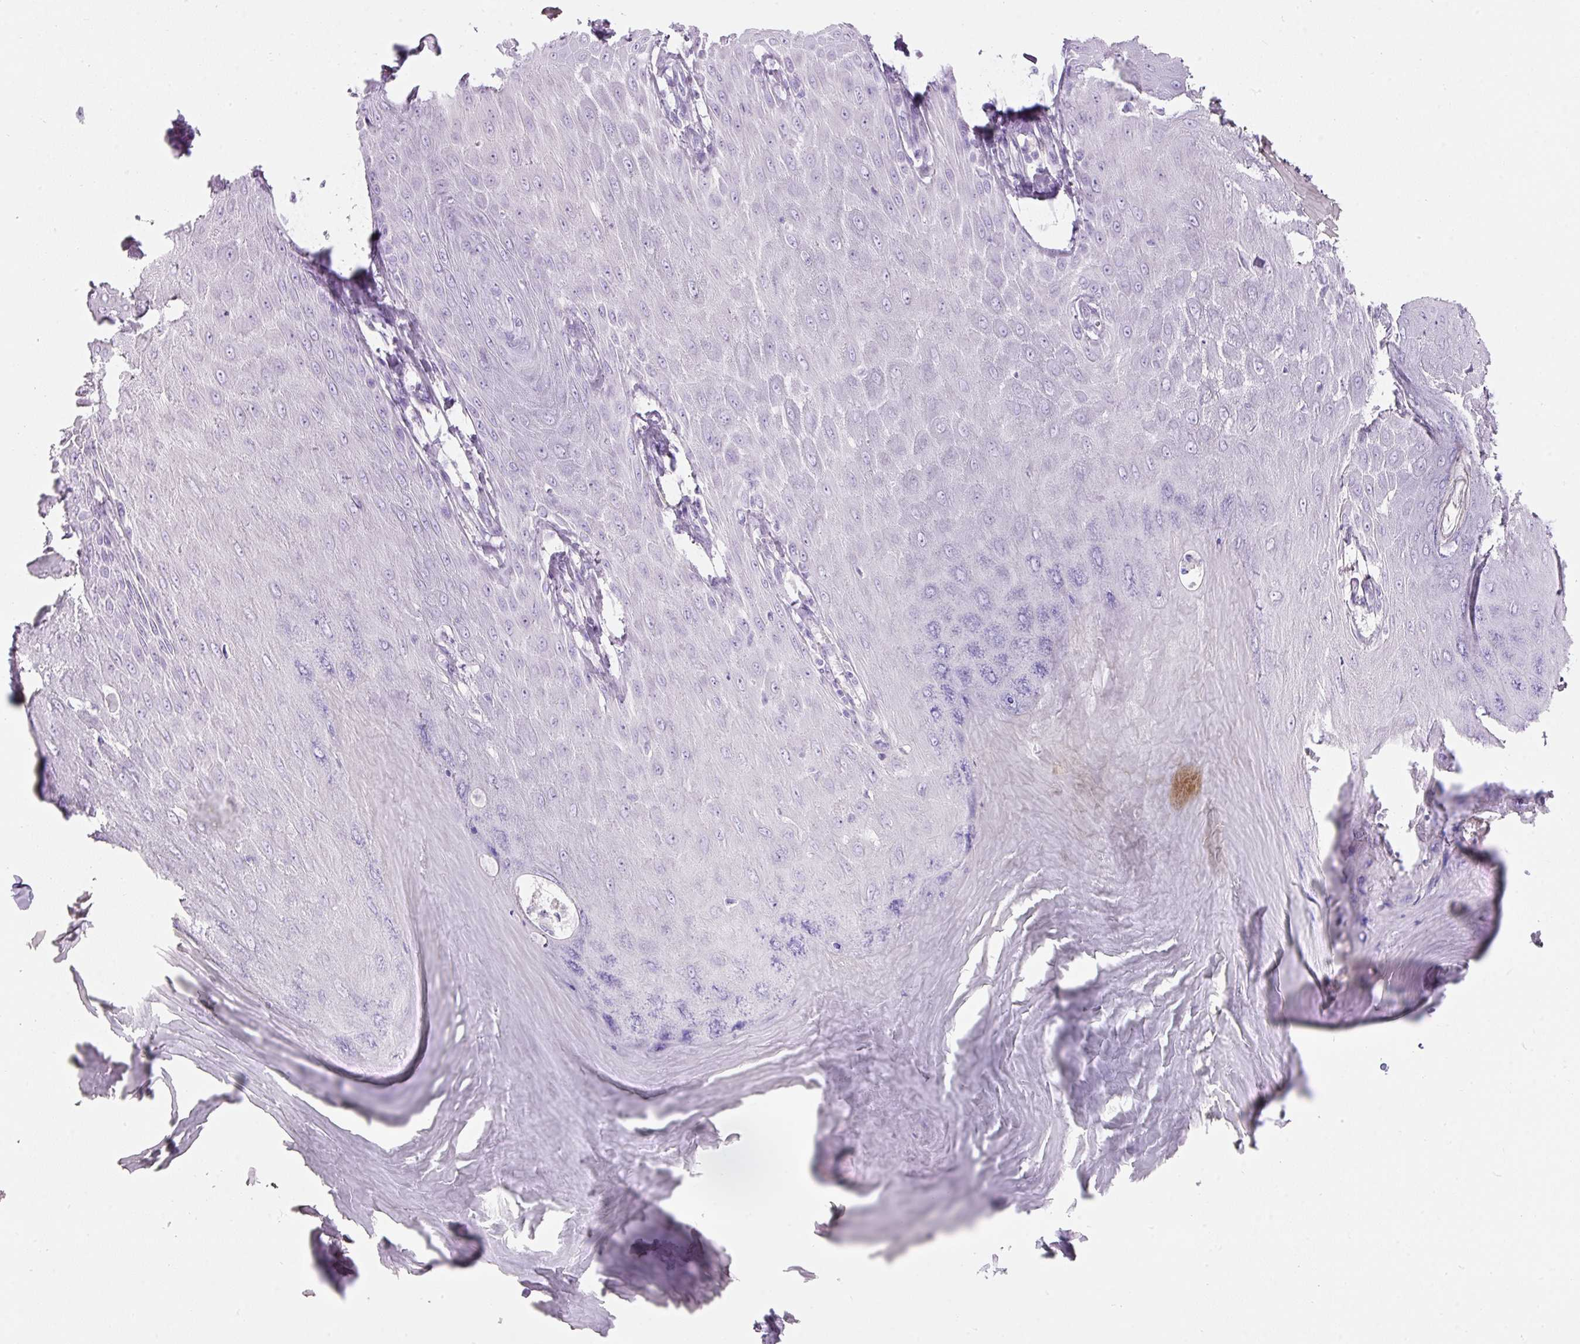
{"staining": {"intensity": "negative", "quantity": "none", "location": "none"}, "tissue": "skin cancer", "cell_type": "Tumor cells", "image_type": "cancer", "snomed": [{"axis": "morphology", "description": "Squamous cell carcinoma, NOS"}, {"axis": "topography", "description": "Skin"}], "caption": "This photomicrograph is of skin squamous cell carcinoma stained with immunohistochemistry to label a protein in brown with the nuclei are counter-stained blue. There is no positivity in tumor cells.", "gene": "DNM1", "patient": {"sex": "male", "age": 70}}